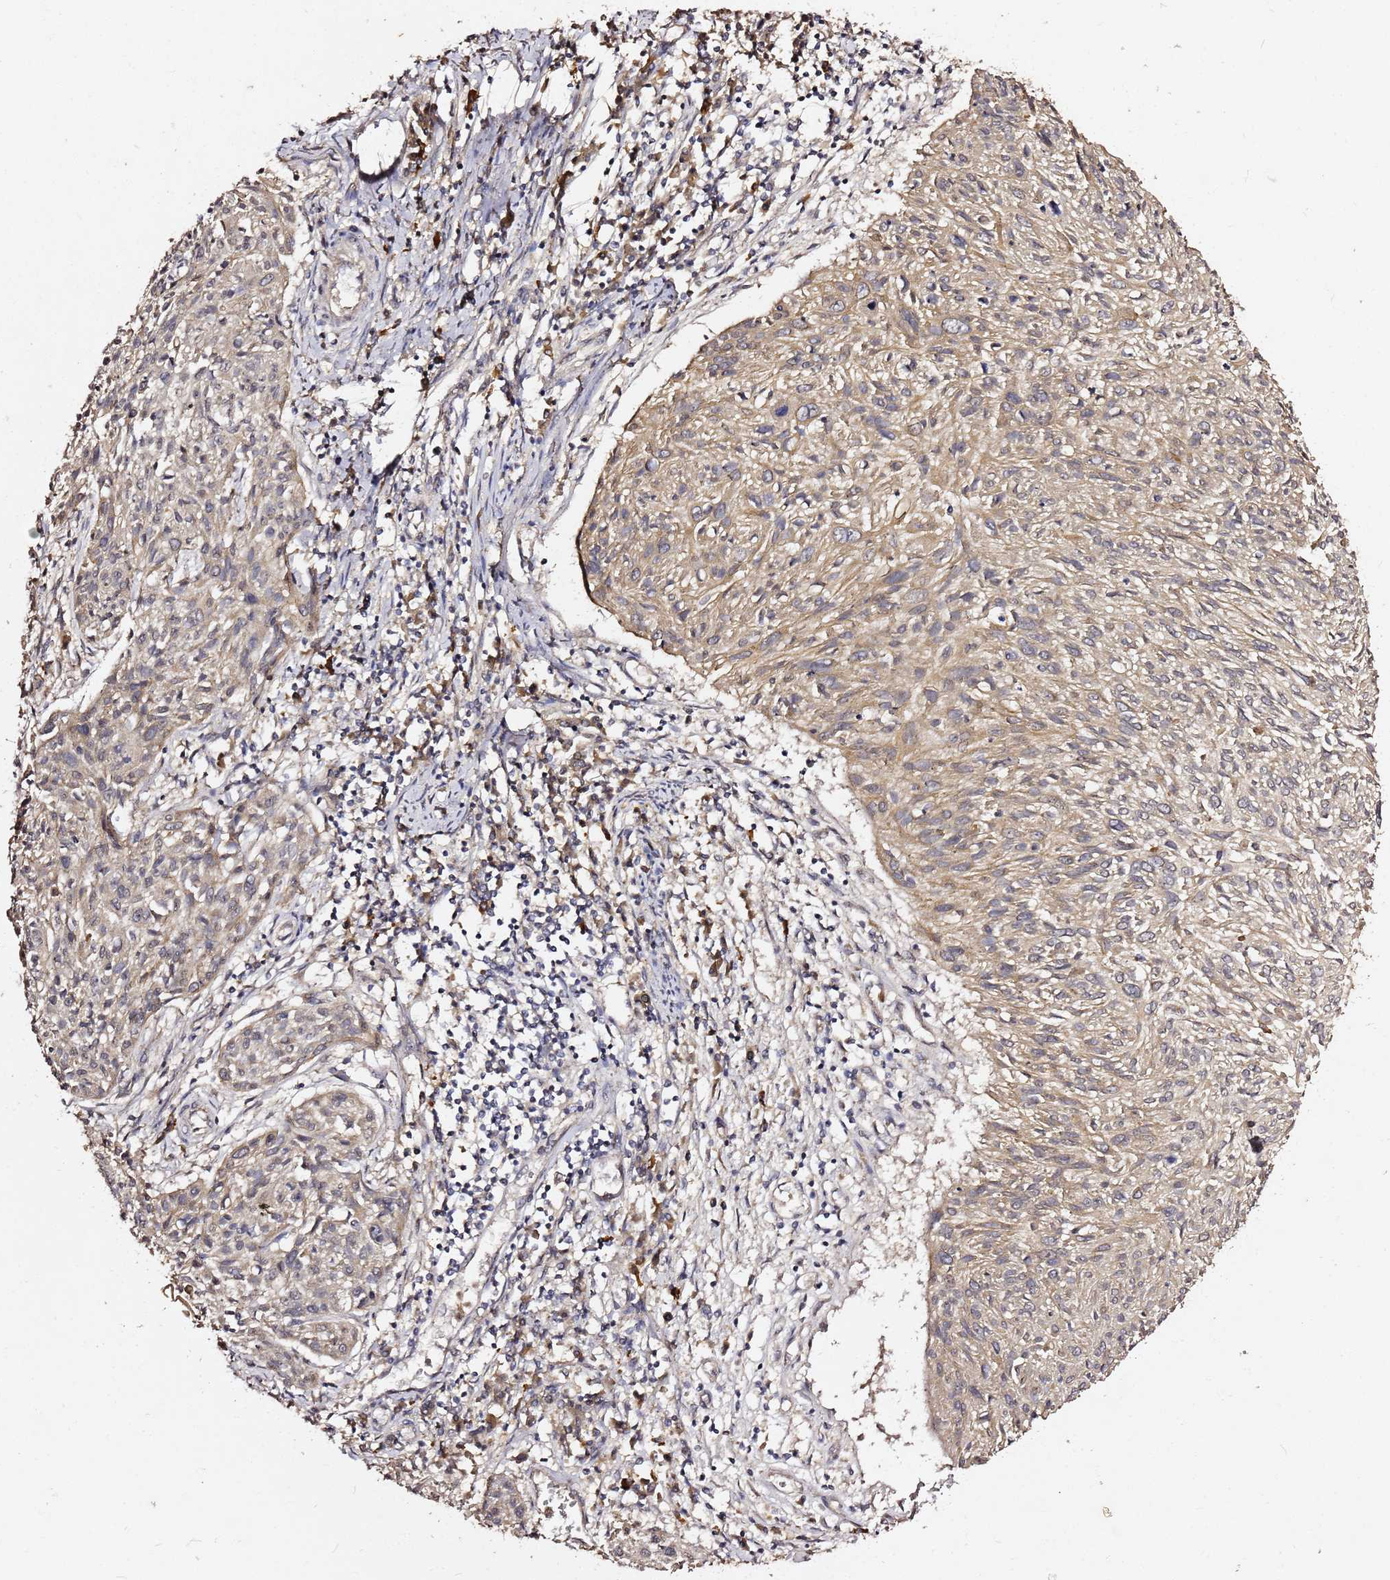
{"staining": {"intensity": "weak", "quantity": ">75%", "location": "cytoplasmic/membranous"}, "tissue": "cervical cancer", "cell_type": "Tumor cells", "image_type": "cancer", "snomed": [{"axis": "morphology", "description": "Squamous cell carcinoma, NOS"}, {"axis": "topography", "description": "Cervix"}], "caption": "Immunohistochemical staining of human cervical squamous cell carcinoma reveals weak cytoplasmic/membranous protein positivity in approximately >75% of tumor cells.", "gene": "C6orf136", "patient": {"sex": "female", "age": 51}}